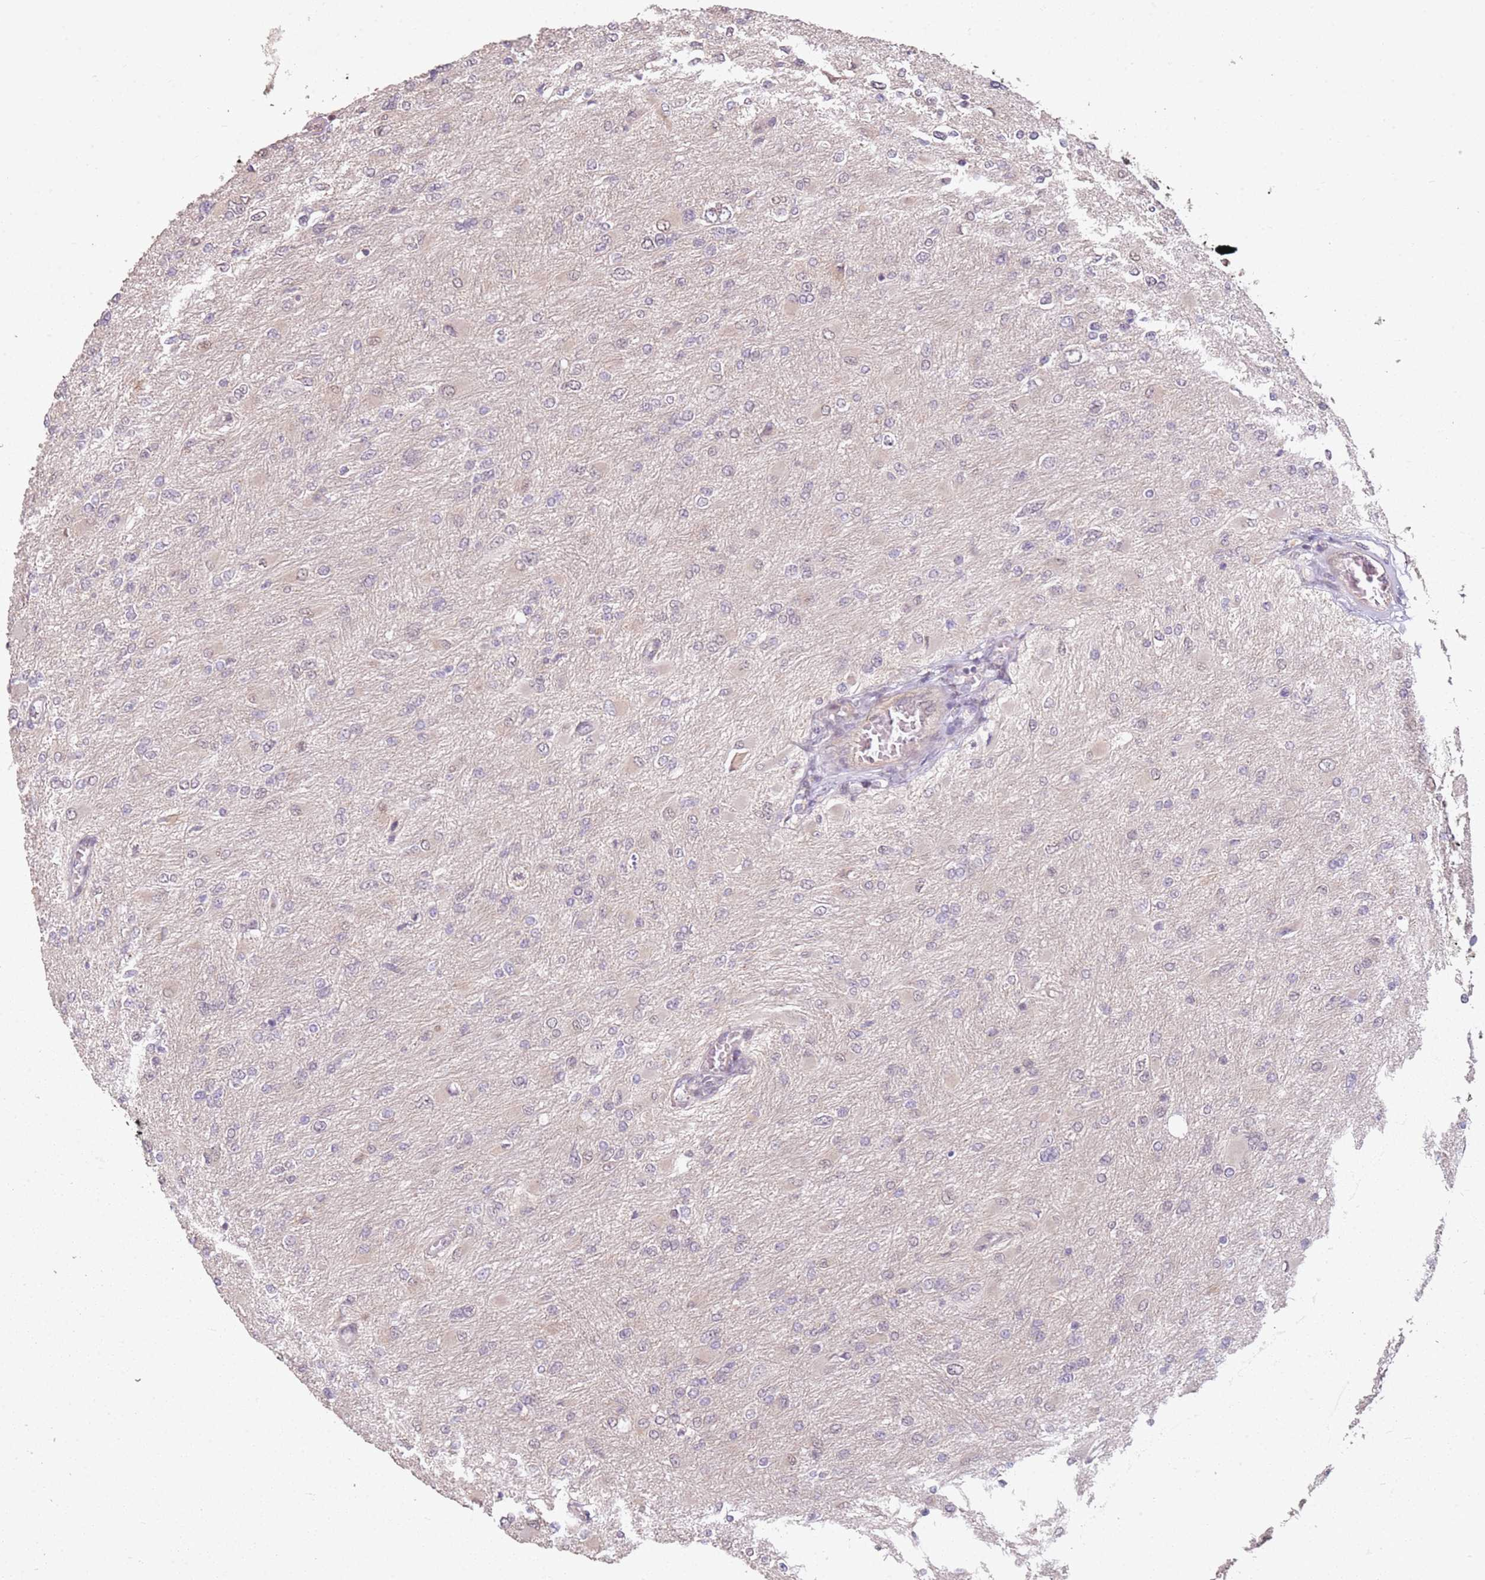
{"staining": {"intensity": "negative", "quantity": "none", "location": "none"}, "tissue": "glioma", "cell_type": "Tumor cells", "image_type": "cancer", "snomed": [{"axis": "morphology", "description": "Glioma, malignant, High grade"}, {"axis": "topography", "description": "Cerebral cortex"}], "caption": "A micrograph of human glioma is negative for staining in tumor cells.", "gene": "CHURC1", "patient": {"sex": "female", "age": 36}}